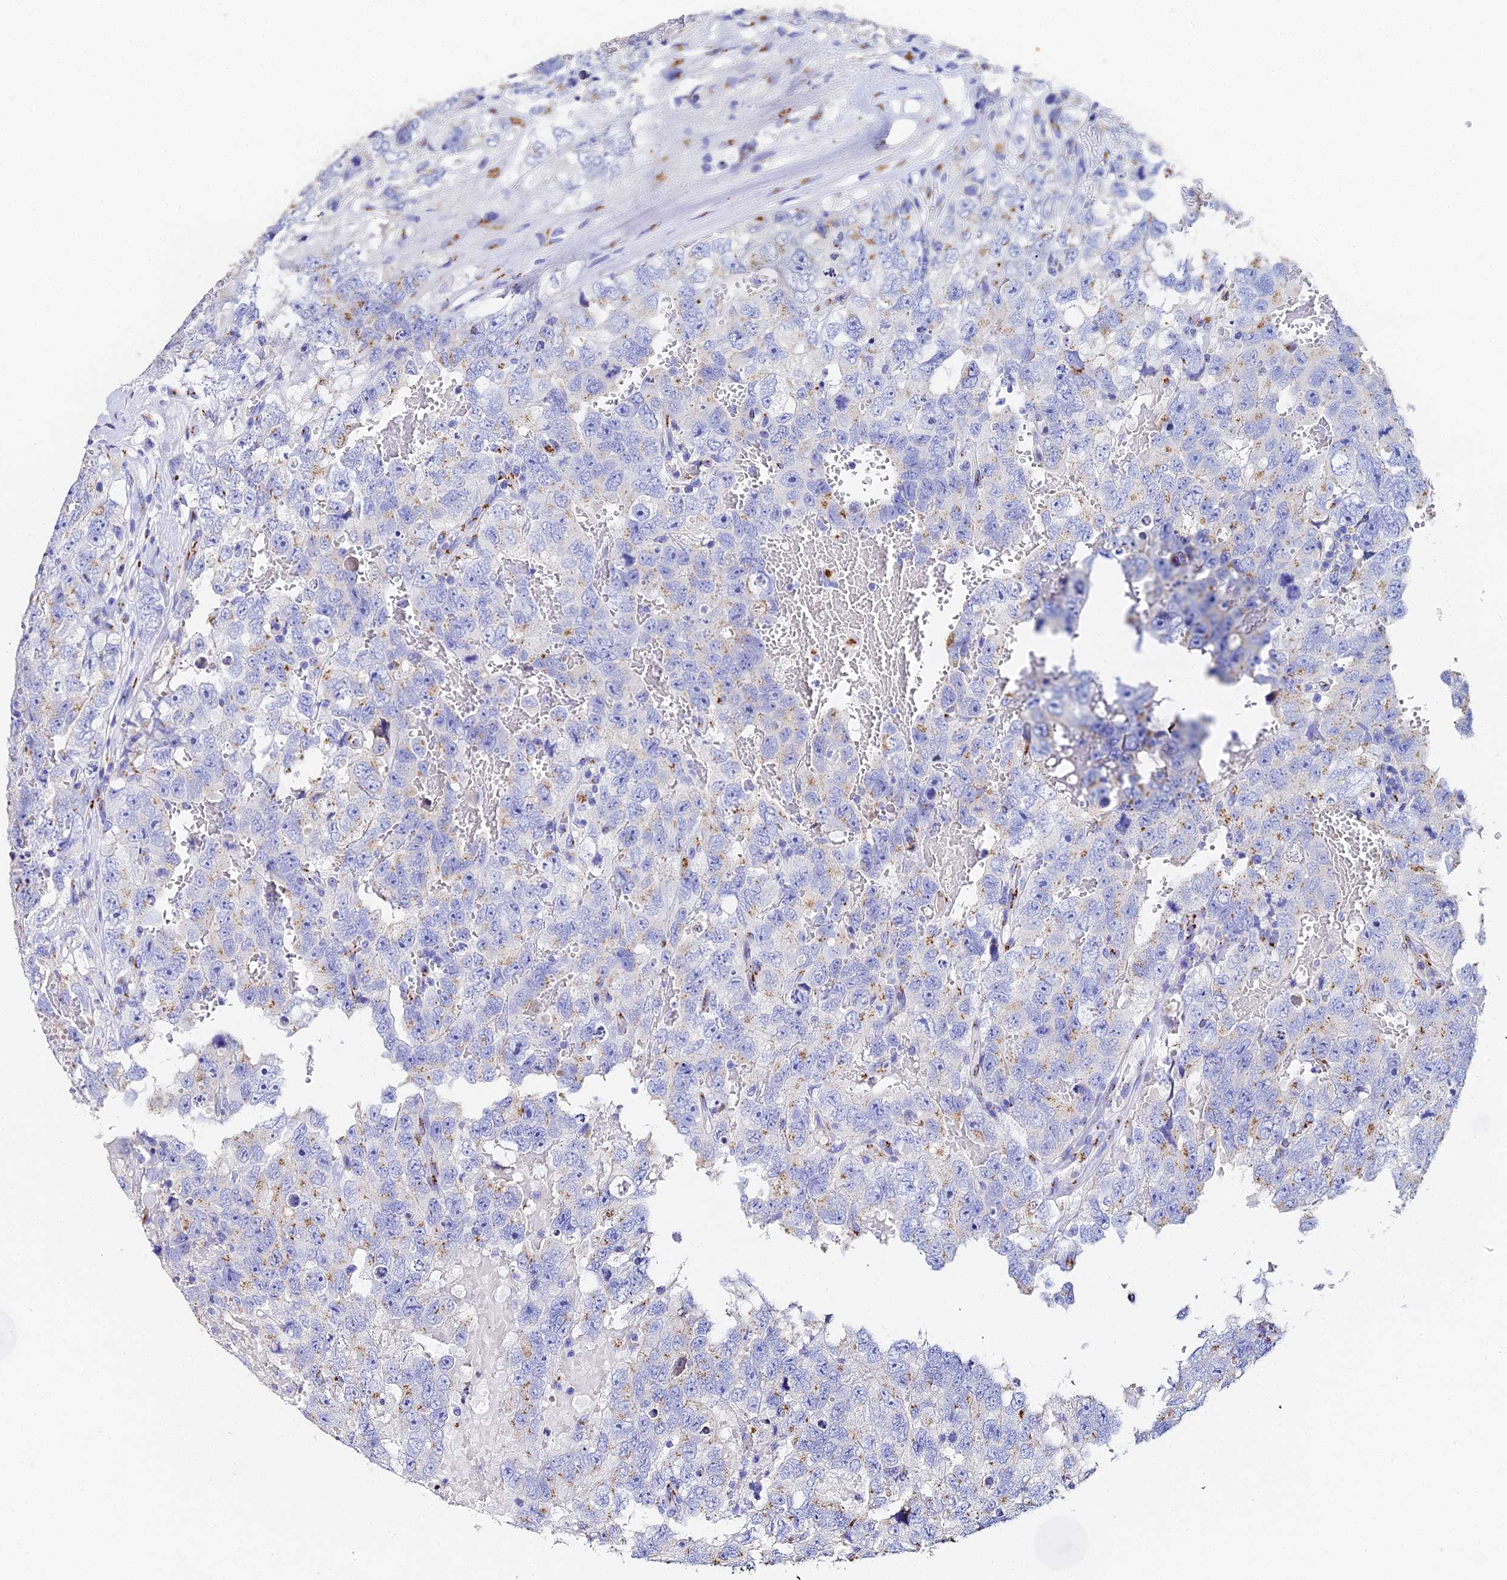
{"staining": {"intensity": "moderate", "quantity": "<25%", "location": "cytoplasmic/membranous"}, "tissue": "testis cancer", "cell_type": "Tumor cells", "image_type": "cancer", "snomed": [{"axis": "morphology", "description": "Carcinoma, Embryonal, NOS"}, {"axis": "topography", "description": "Testis"}], "caption": "Moderate cytoplasmic/membranous protein expression is present in about <25% of tumor cells in testis cancer.", "gene": "ENSG00000268674", "patient": {"sex": "male", "age": 45}}